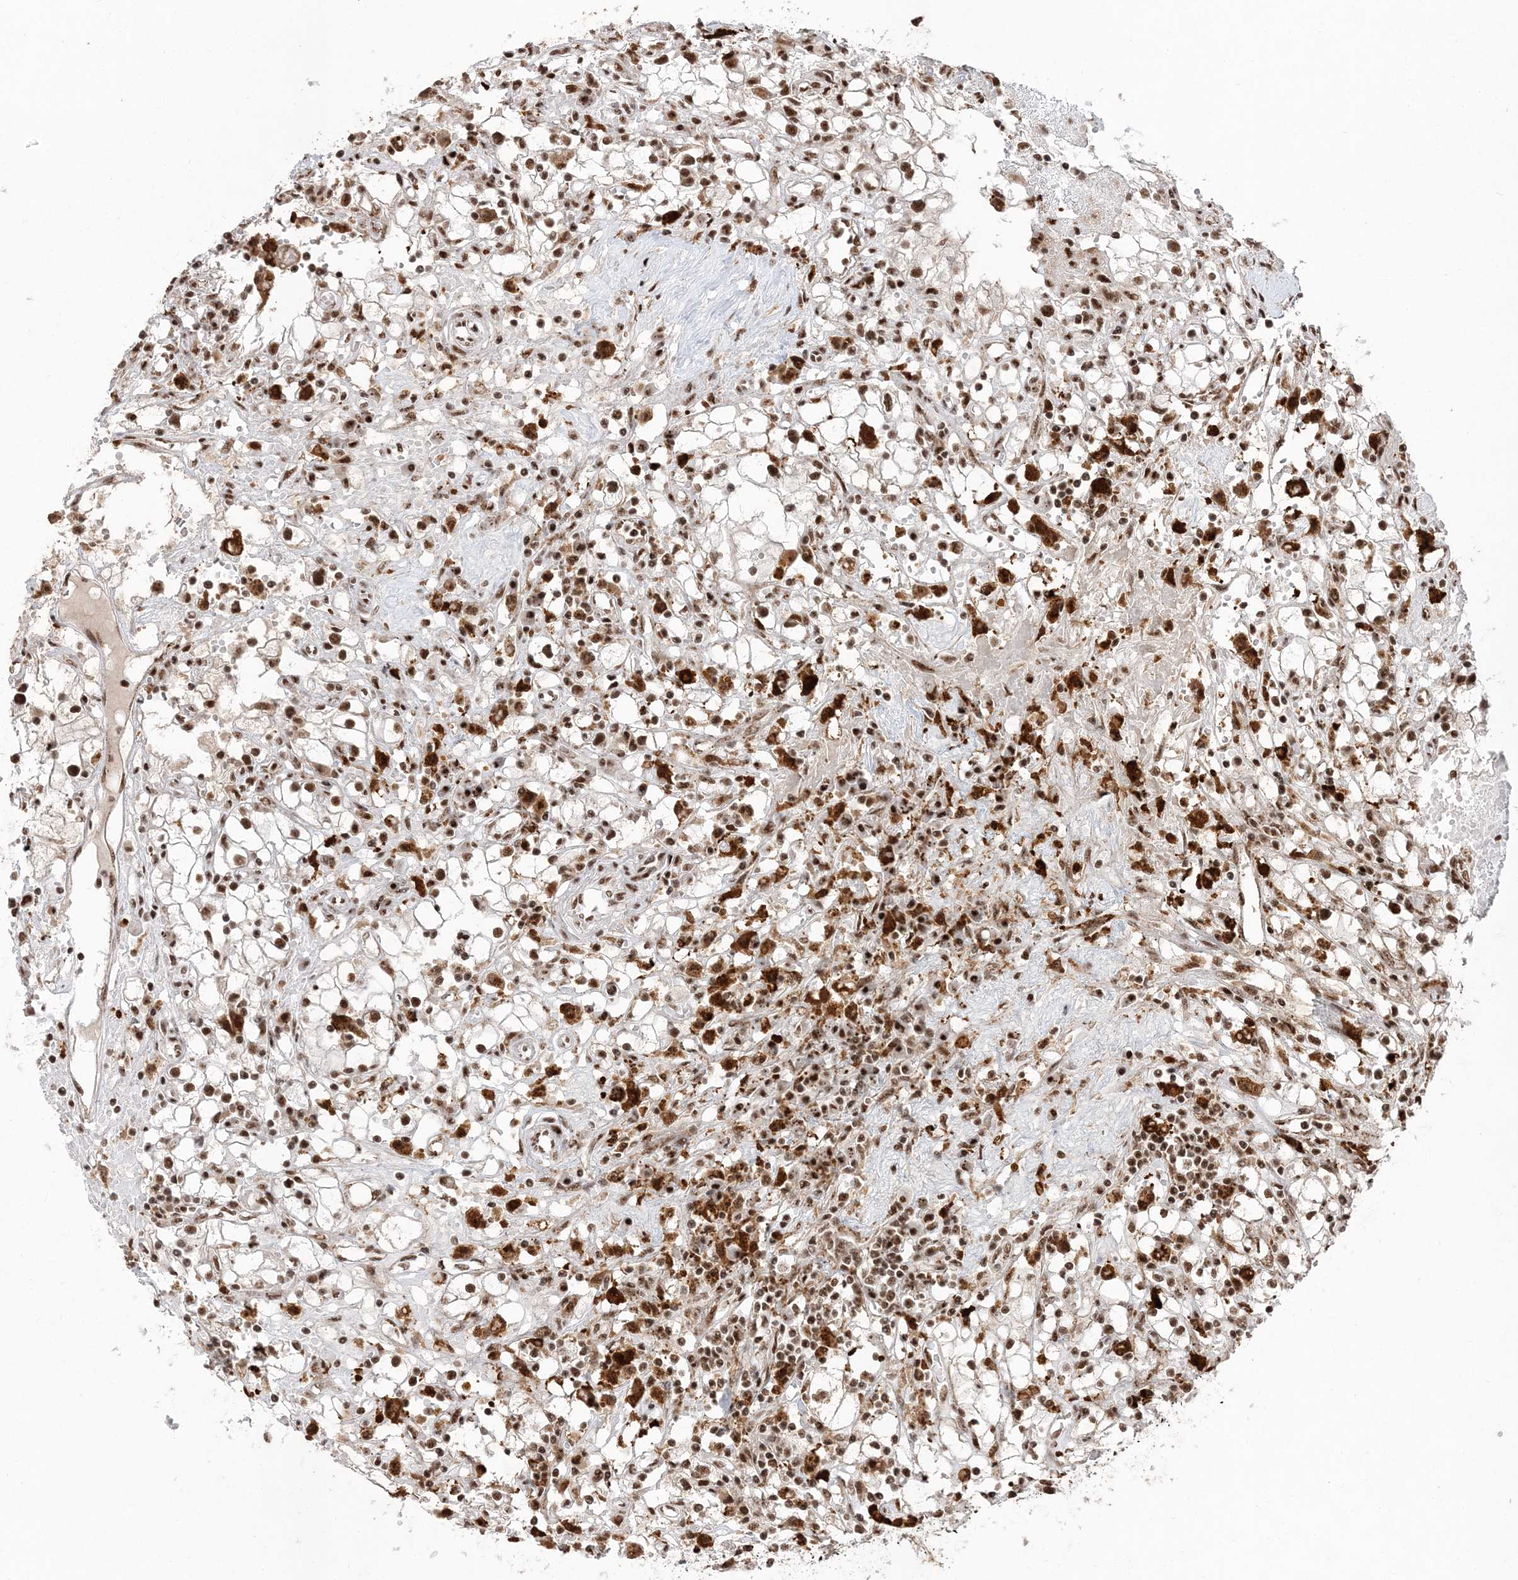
{"staining": {"intensity": "strong", "quantity": ">75%", "location": "nuclear"}, "tissue": "renal cancer", "cell_type": "Tumor cells", "image_type": "cancer", "snomed": [{"axis": "morphology", "description": "Adenocarcinoma, NOS"}, {"axis": "topography", "description": "Kidney"}], "caption": "Immunohistochemical staining of adenocarcinoma (renal) displays high levels of strong nuclear positivity in about >75% of tumor cells.", "gene": "RBM17", "patient": {"sex": "male", "age": 56}}